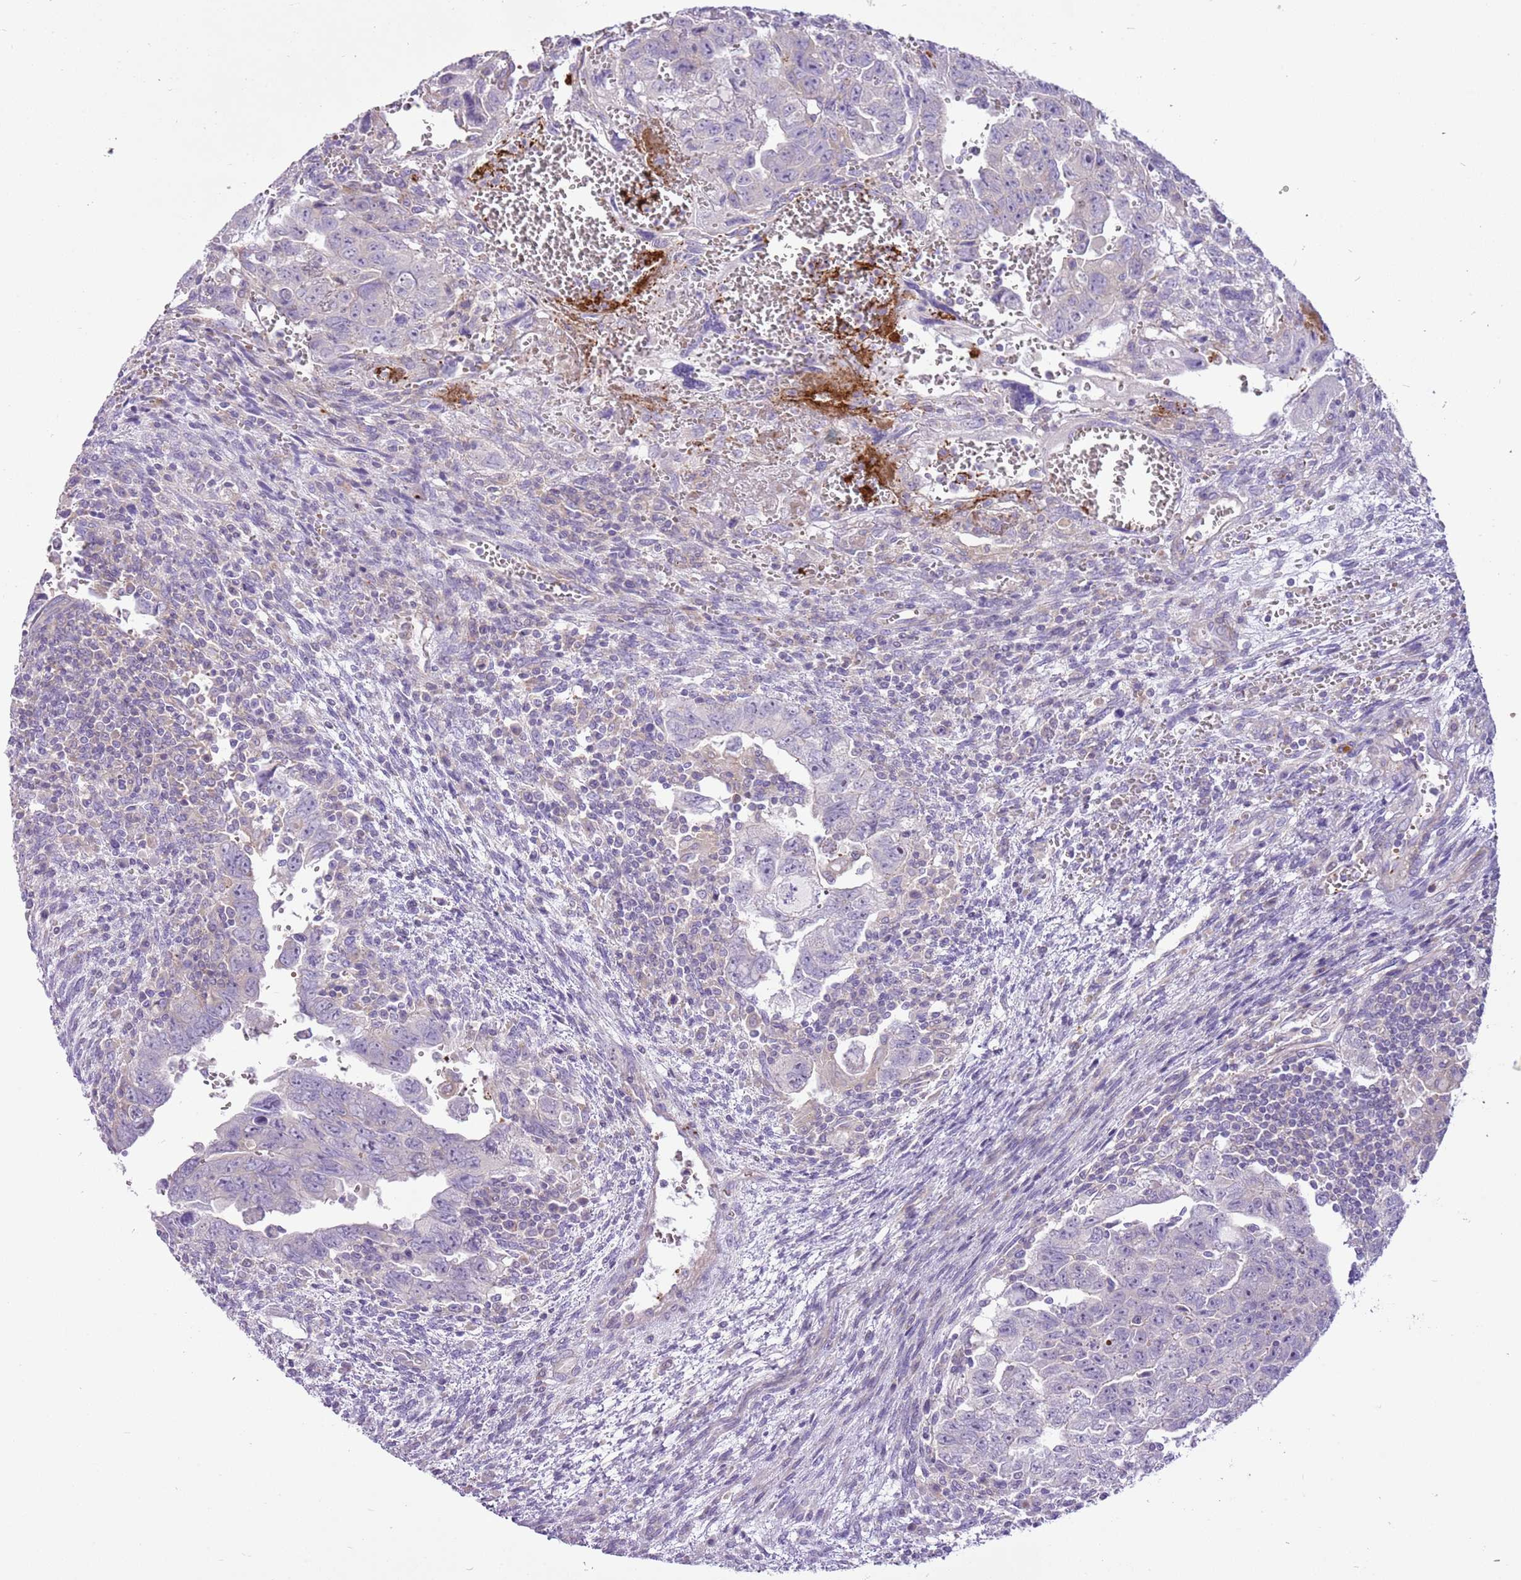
{"staining": {"intensity": "negative", "quantity": "none", "location": "none"}, "tissue": "testis cancer", "cell_type": "Tumor cells", "image_type": "cancer", "snomed": [{"axis": "morphology", "description": "Carcinoma, Embryonal, NOS"}, {"axis": "topography", "description": "Testis"}], "caption": "Image shows no significant protein positivity in tumor cells of testis cancer (embryonal carcinoma).", "gene": "CHAC2", "patient": {"sex": "male", "age": 28}}